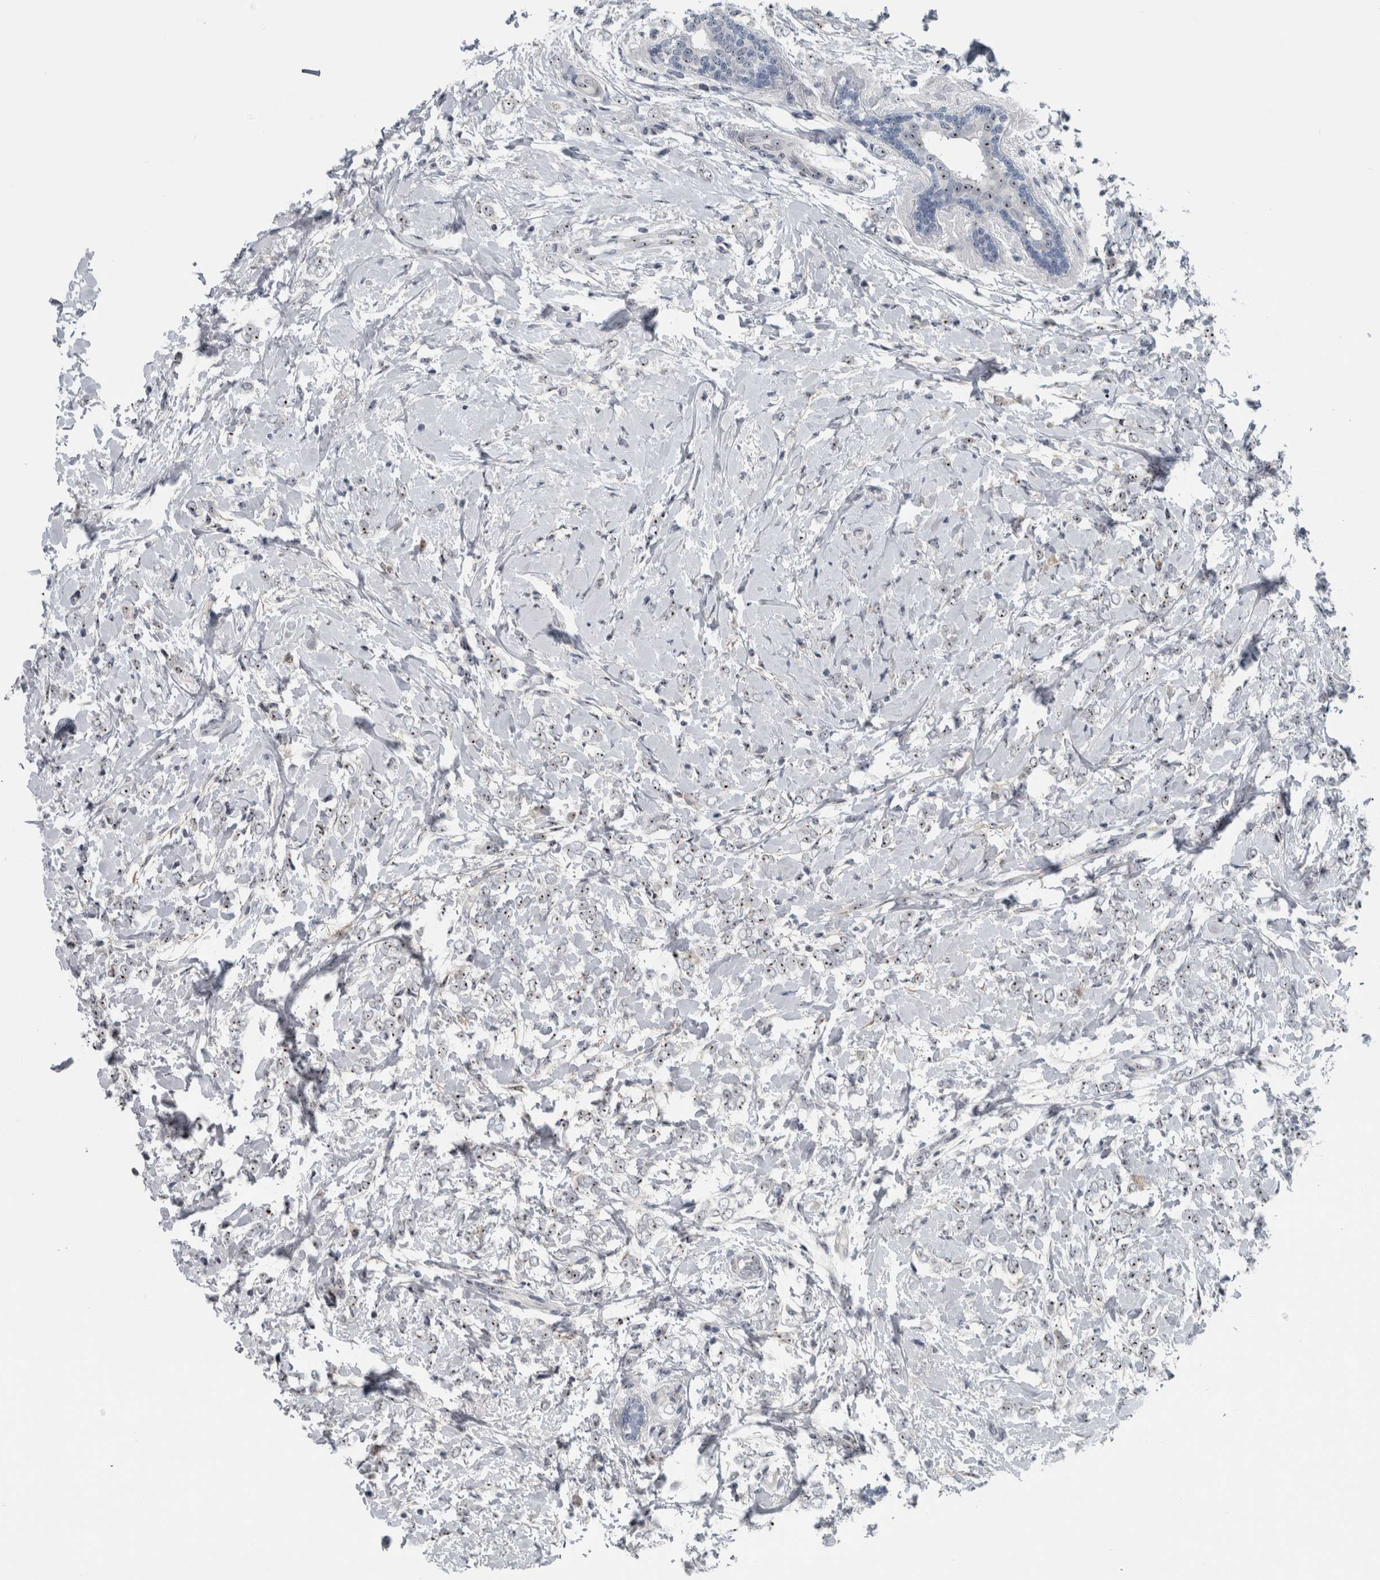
{"staining": {"intensity": "moderate", "quantity": ">75%", "location": "nuclear"}, "tissue": "breast cancer", "cell_type": "Tumor cells", "image_type": "cancer", "snomed": [{"axis": "morphology", "description": "Normal tissue, NOS"}, {"axis": "morphology", "description": "Lobular carcinoma"}, {"axis": "topography", "description": "Breast"}], "caption": "Immunohistochemical staining of breast cancer (lobular carcinoma) shows moderate nuclear protein positivity in about >75% of tumor cells.", "gene": "UTP6", "patient": {"sex": "female", "age": 47}}